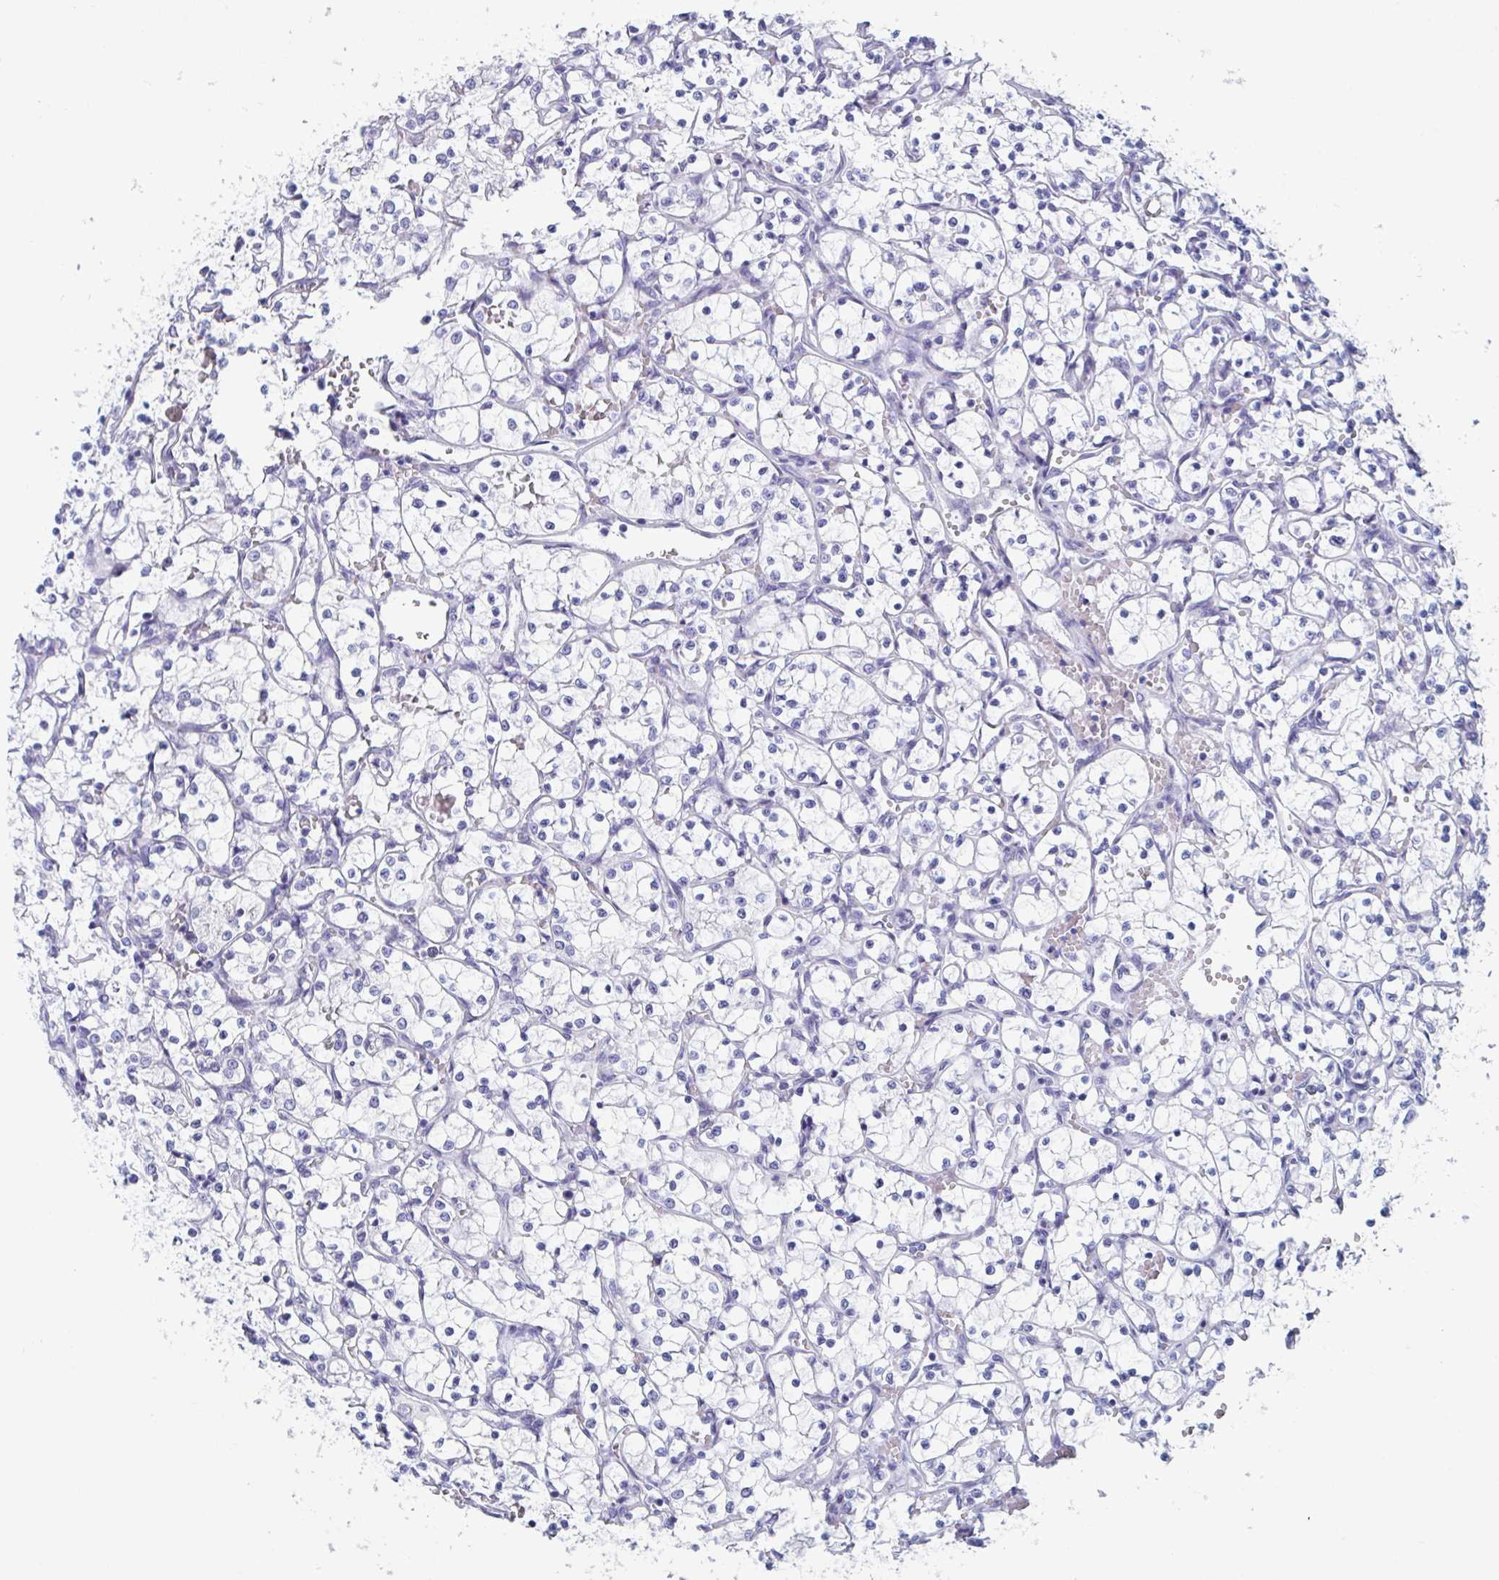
{"staining": {"intensity": "negative", "quantity": "none", "location": "none"}, "tissue": "renal cancer", "cell_type": "Tumor cells", "image_type": "cancer", "snomed": [{"axis": "morphology", "description": "Adenocarcinoma, NOS"}, {"axis": "topography", "description": "Kidney"}], "caption": "This is an immunohistochemistry (IHC) micrograph of renal cancer (adenocarcinoma). There is no expression in tumor cells.", "gene": "DPEP3", "patient": {"sex": "female", "age": 69}}